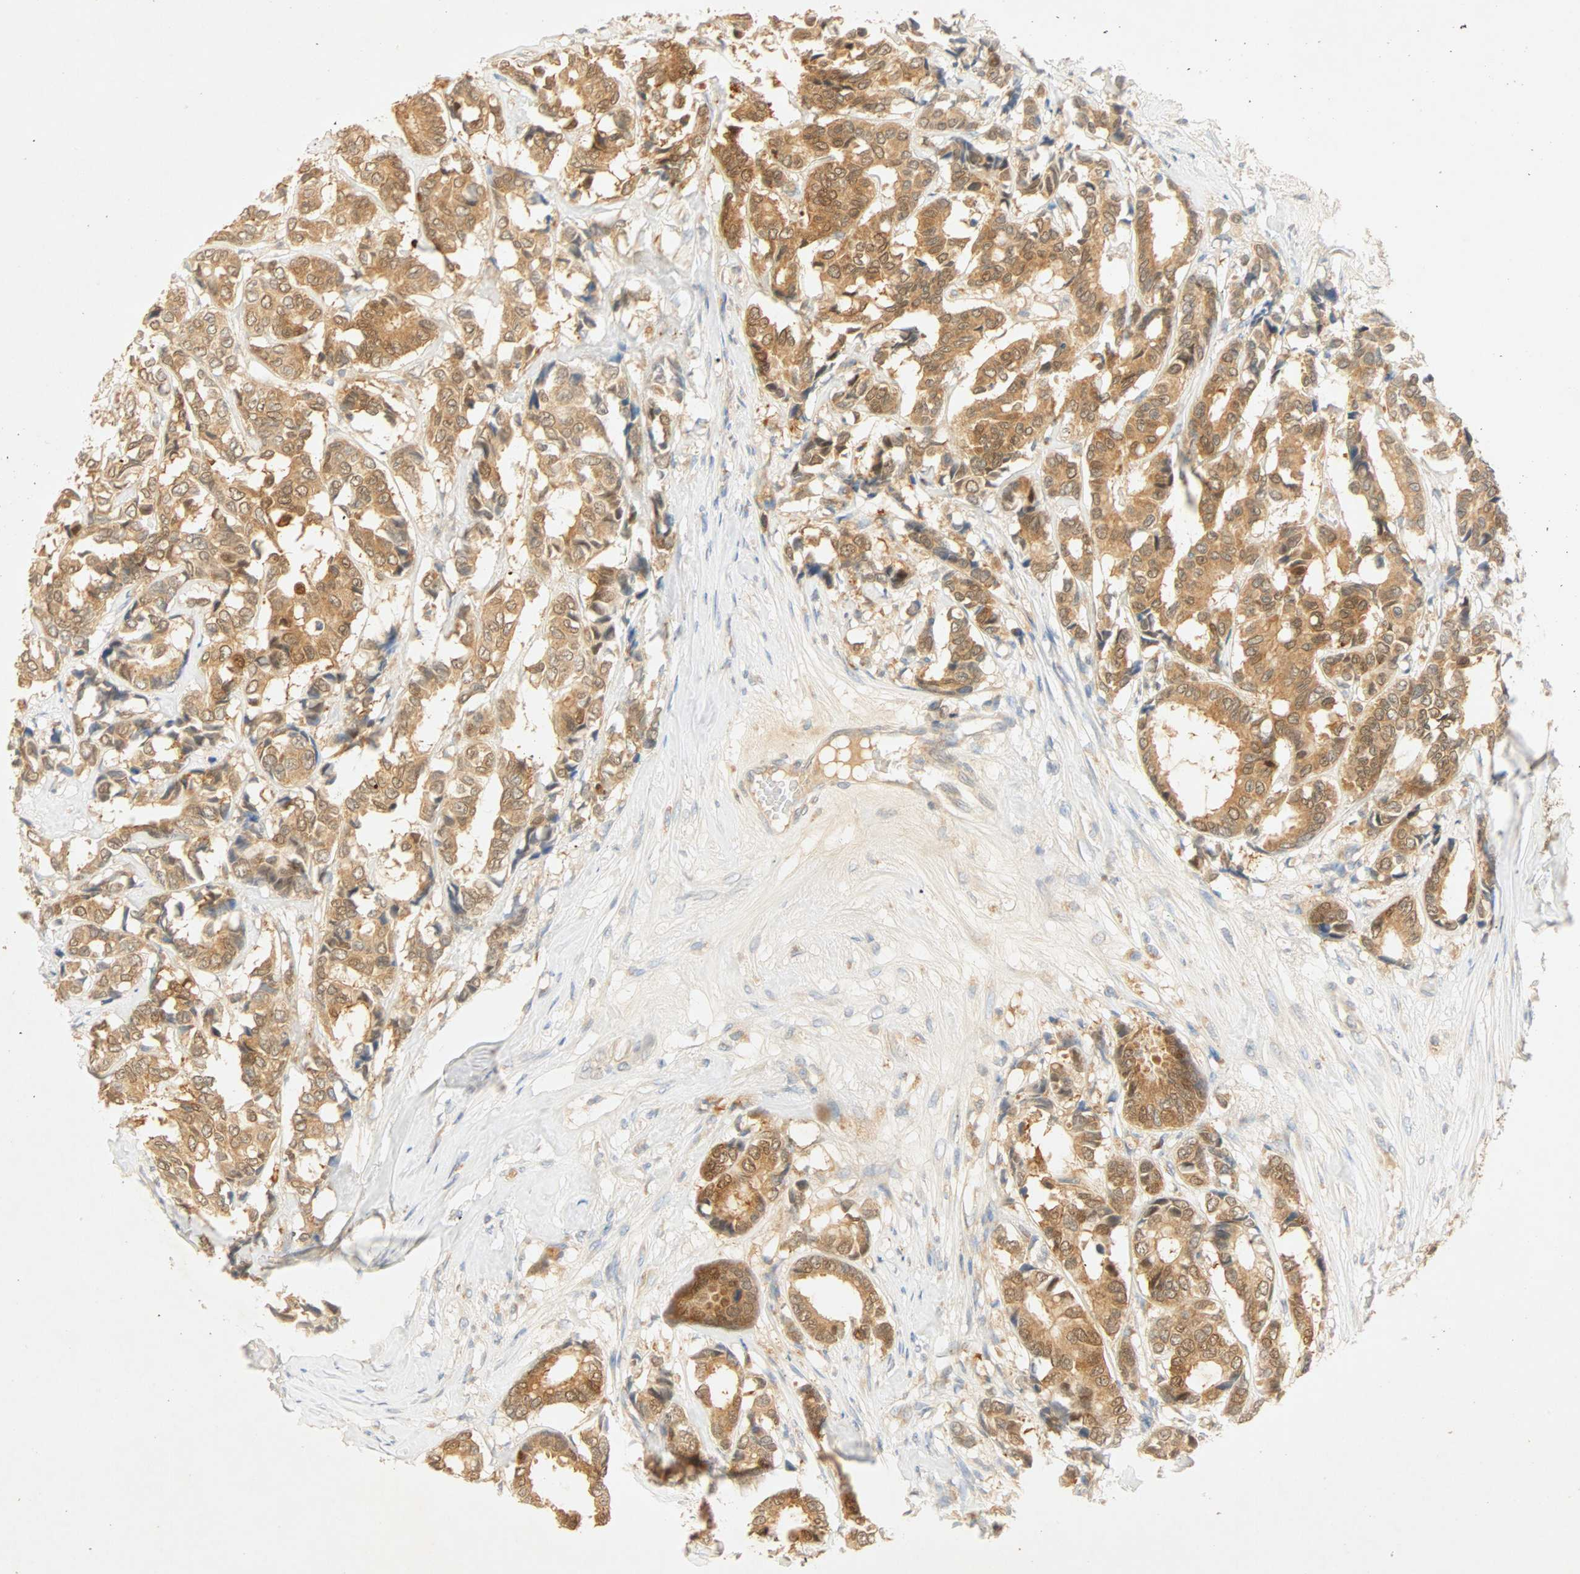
{"staining": {"intensity": "strong", "quantity": ">75%", "location": "cytoplasmic/membranous"}, "tissue": "breast cancer", "cell_type": "Tumor cells", "image_type": "cancer", "snomed": [{"axis": "morphology", "description": "Duct carcinoma"}, {"axis": "topography", "description": "Breast"}], "caption": "This photomicrograph shows immunohistochemistry staining of human breast cancer (intraductal carcinoma), with high strong cytoplasmic/membranous staining in about >75% of tumor cells.", "gene": "SELENBP1", "patient": {"sex": "female", "age": 87}}